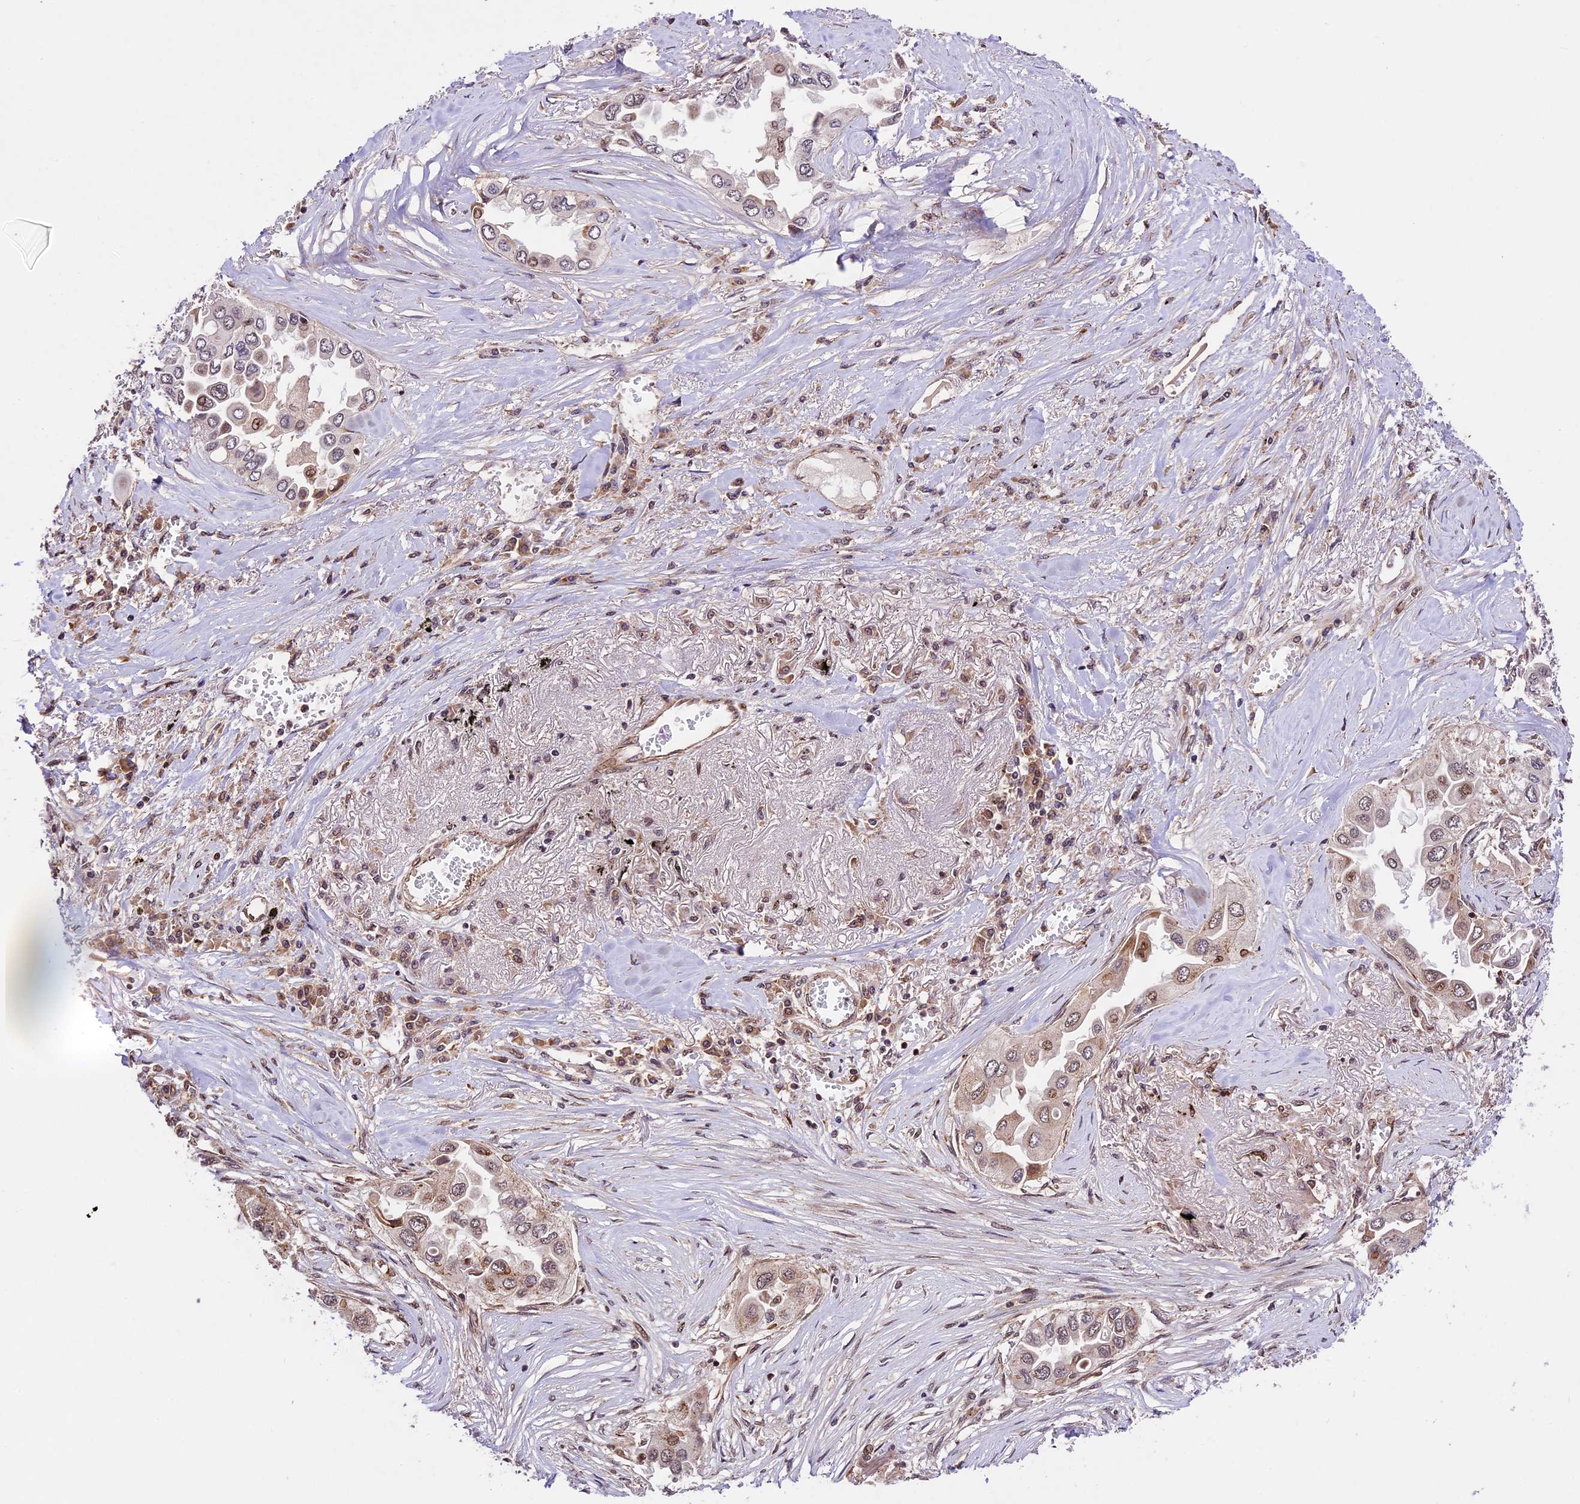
{"staining": {"intensity": "moderate", "quantity": "<25%", "location": "cytoplasmic/membranous,nuclear"}, "tissue": "lung cancer", "cell_type": "Tumor cells", "image_type": "cancer", "snomed": [{"axis": "morphology", "description": "Adenocarcinoma, NOS"}, {"axis": "topography", "description": "Lung"}], "caption": "Human lung adenocarcinoma stained for a protein (brown) demonstrates moderate cytoplasmic/membranous and nuclear positive positivity in approximately <25% of tumor cells.", "gene": "DHX38", "patient": {"sex": "female", "age": 76}}